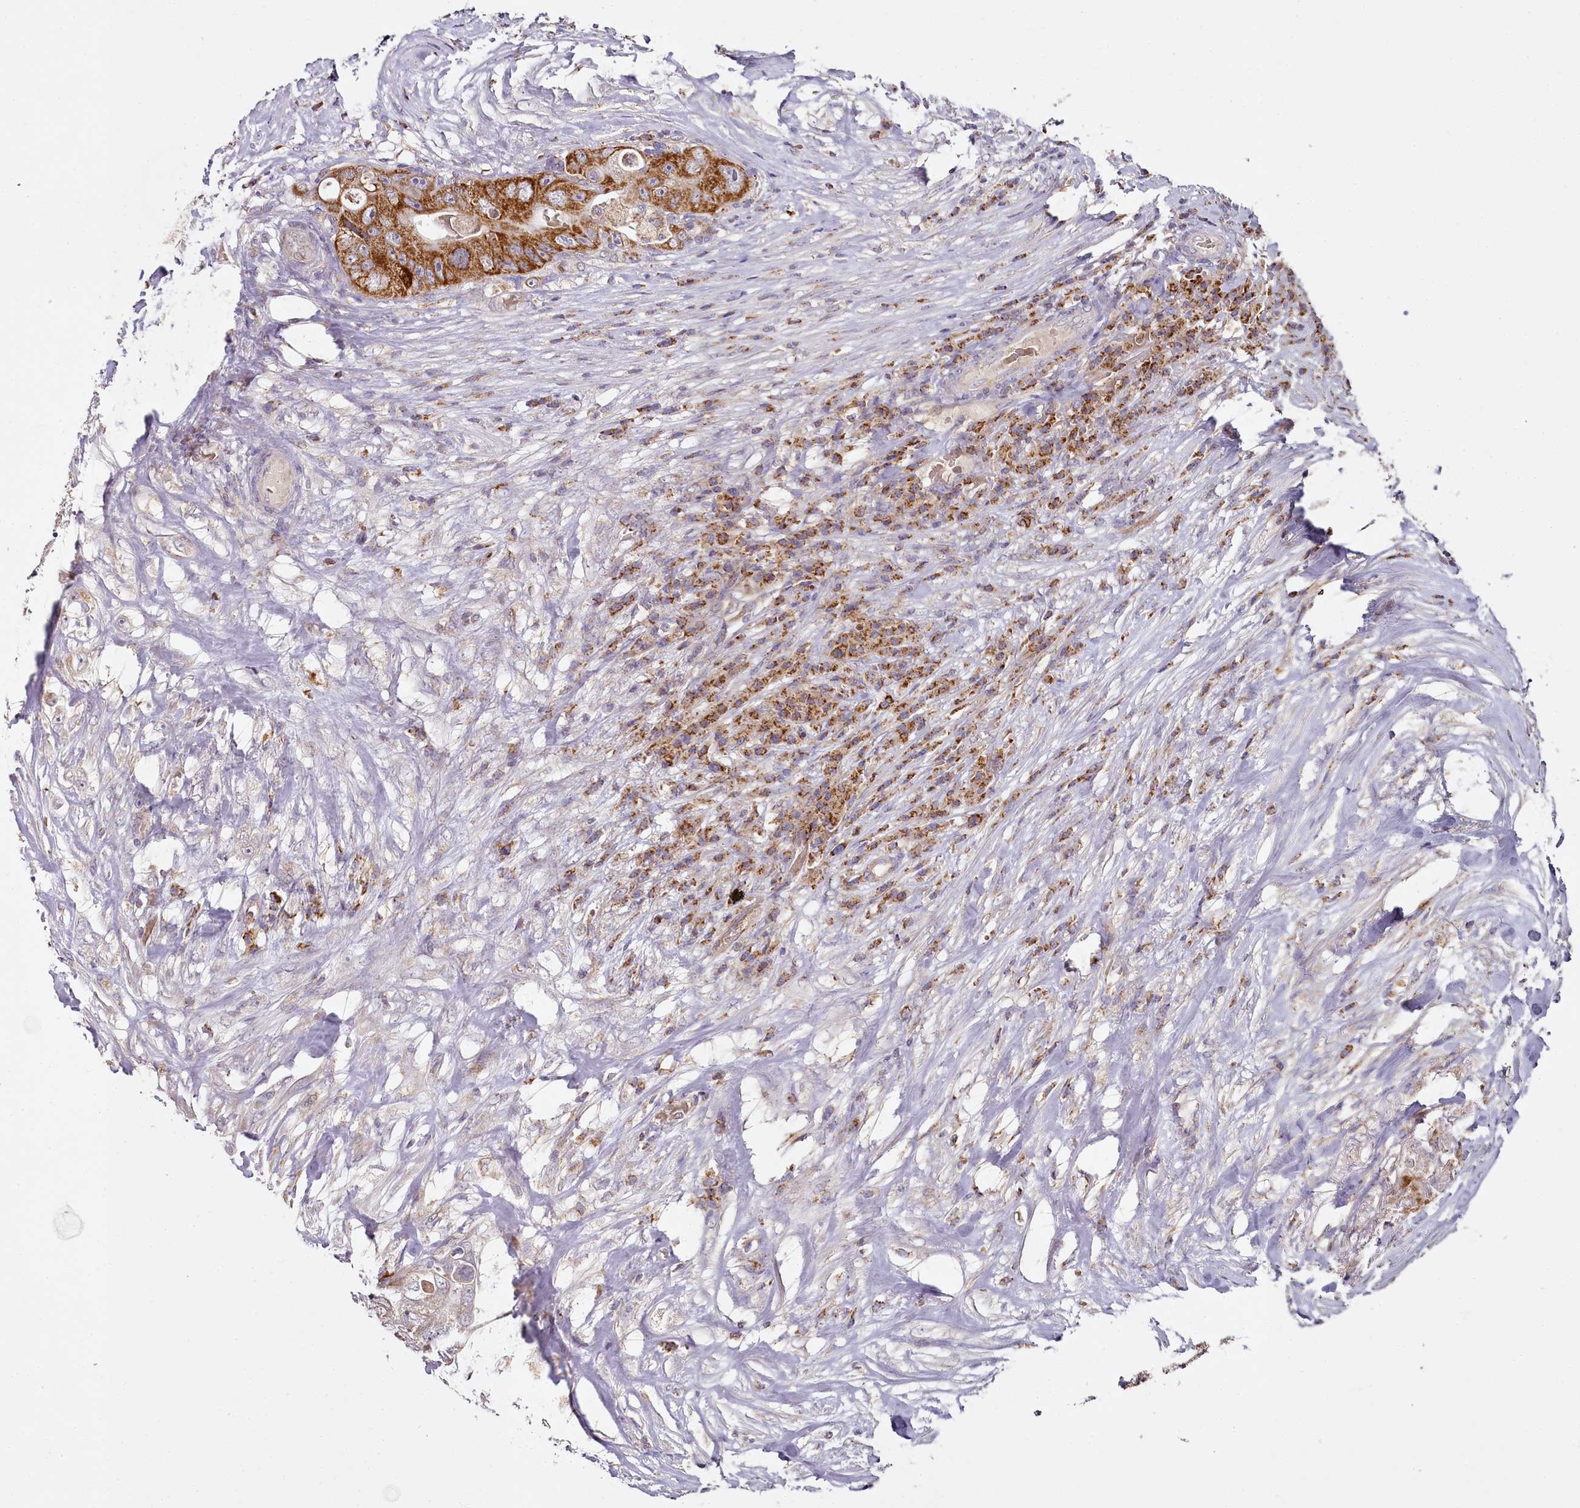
{"staining": {"intensity": "strong", "quantity": ">75%", "location": "cytoplasmic/membranous"}, "tissue": "colorectal cancer", "cell_type": "Tumor cells", "image_type": "cancer", "snomed": [{"axis": "morphology", "description": "Adenocarcinoma, NOS"}, {"axis": "topography", "description": "Colon"}], "caption": "IHC histopathology image of neoplastic tissue: adenocarcinoma (colorectal) stained using immunohistochemistry shows high levels of strong protein expression localized specifically in the cytoplasmic/membranous of tumor cells, appearing as a cytoplasmic/membranous brown color.", "gene": "ACSS1", "patient": {"sex": "female", "age": 46}}